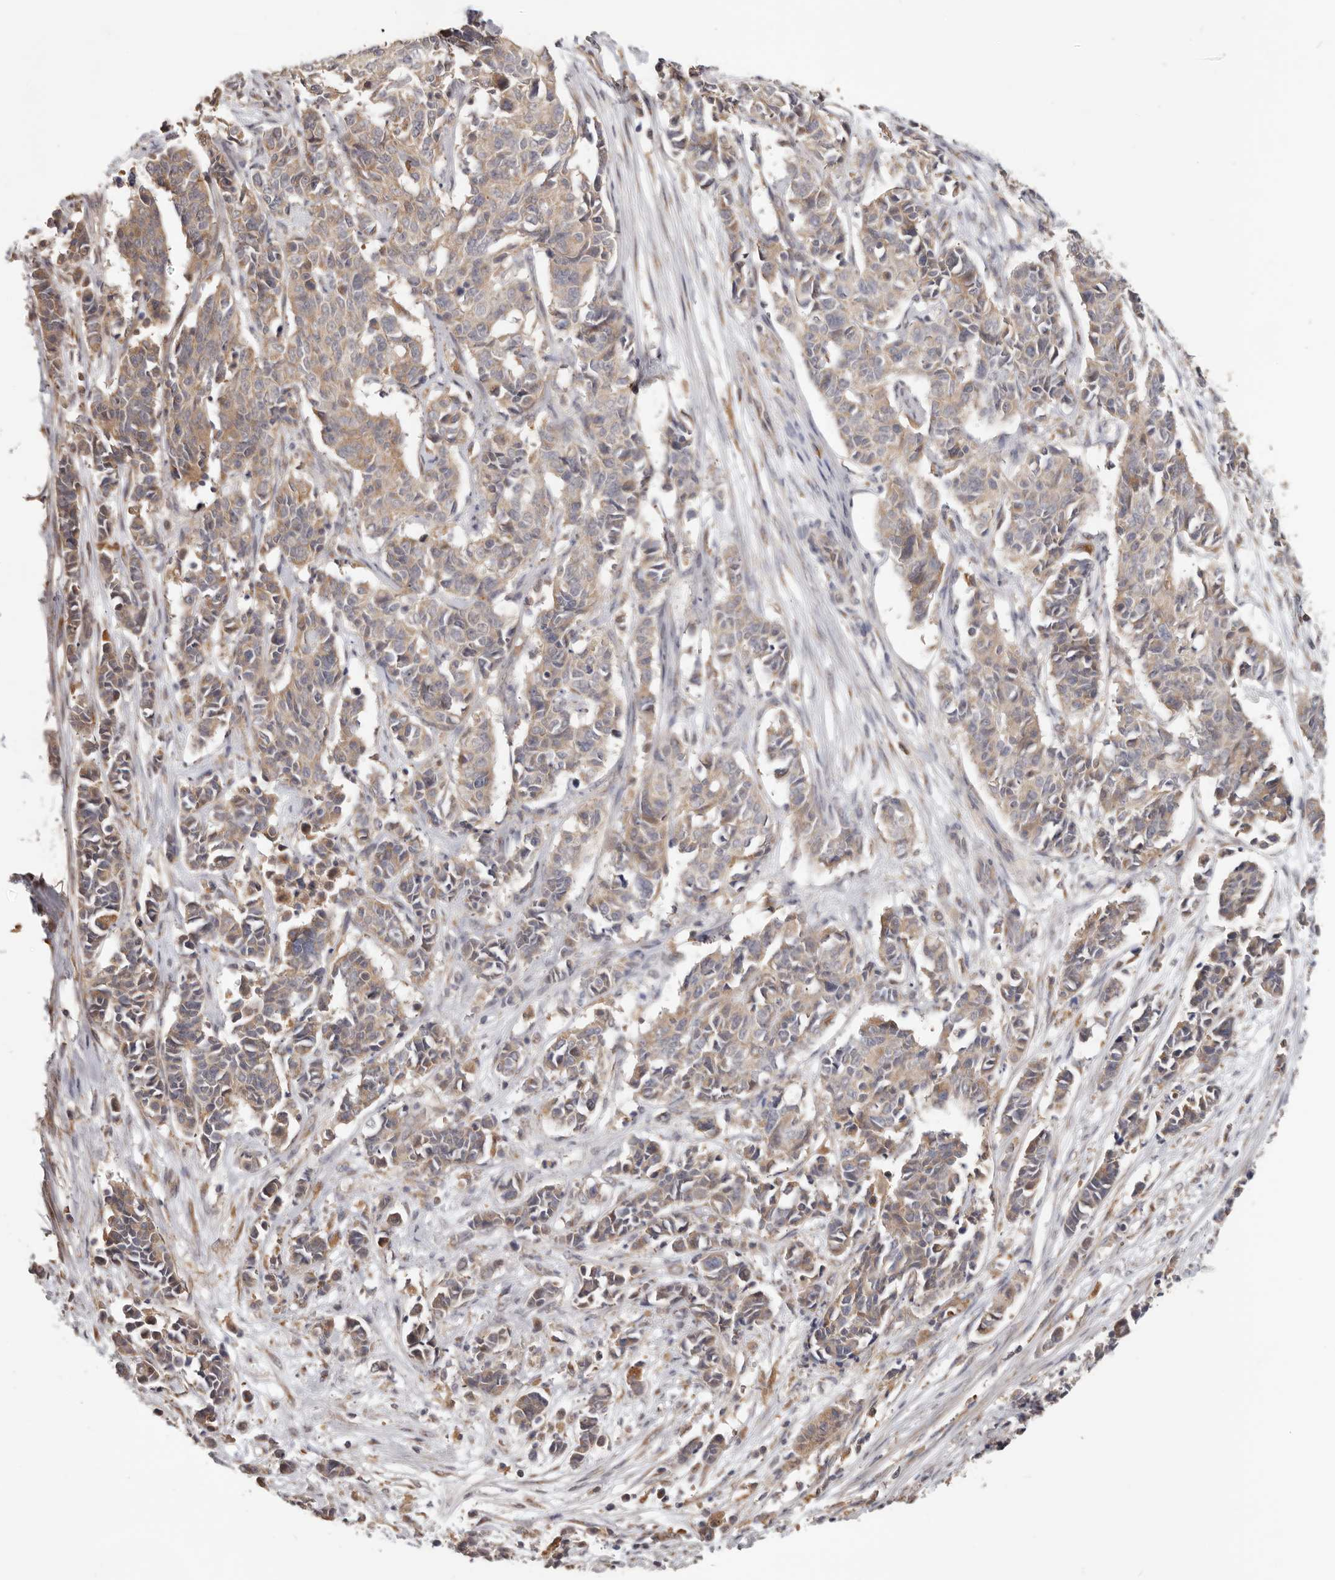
{"staining": {"intensity": "weak", "quantity": ">75%", "location": "cytoplasmic/membranous"}, "tissue": "cervical cancer", "cell_type": "Tumor cells", "image_type": "cancer", "snomed": [{"axis": "morphology", "description": "Normal tissue, NOS"}, {"axis": "morphology", "description": "Squamous cell carcinoma, NOS"}, {"axis": "topography", "description": "Cervix"}], "caption": "An immunohistochemistry image of neoplastic tissue is shown. Protein staining in brown shows weak cytoplasmic/membranous positivity in cervical cancer within tumor cells. (DAB (3,3'-diaminobenzidine) IHC, brown staining for protein, blue staining for nuclei).", "gene": "LRP6", "patient": {"sex": "female", "age": 35}}